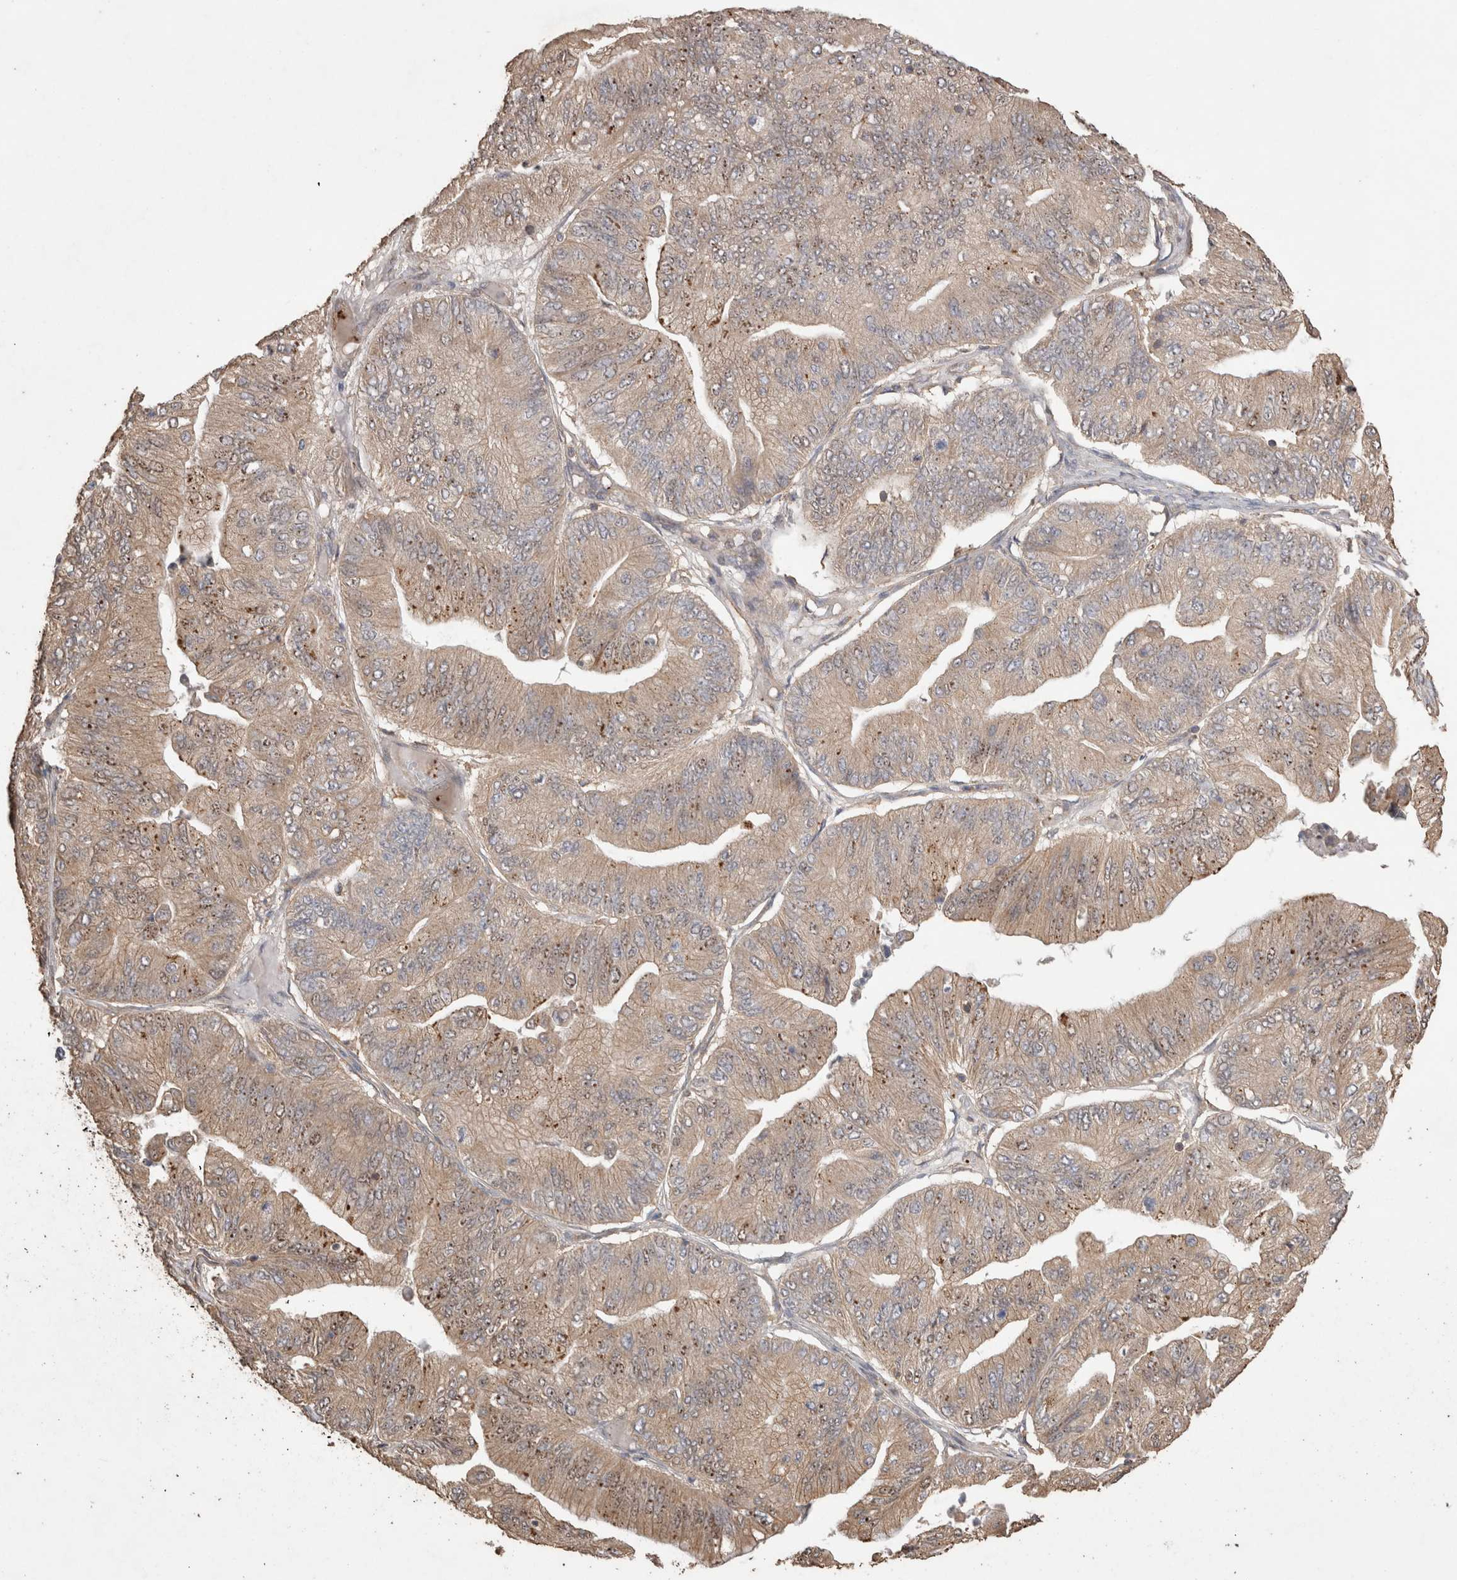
{"staining": {"intensity": "moderate", "quantity": "25%-75%", "location": "cytoplasmic/membranous"}, "tissue": "ovarian cancer", "cell_type": "Tumor cells", "image_type": "cancer", "snomed": [{"axis": "morphology", "description": "Cystadenocarcinoma, mucinous, NOS"}, {"axis": "topography", "description": "Ovary"}], "caption": "A medium amount of moderate cytoplasmic/membranous positivity is appreciated in approximately 25%-75% of tumor cells in mucinous cystadenocarcinoma (ovarian) tissue.", "gene": "SNX31", "patient": {"sex": "female", "age": 61}}